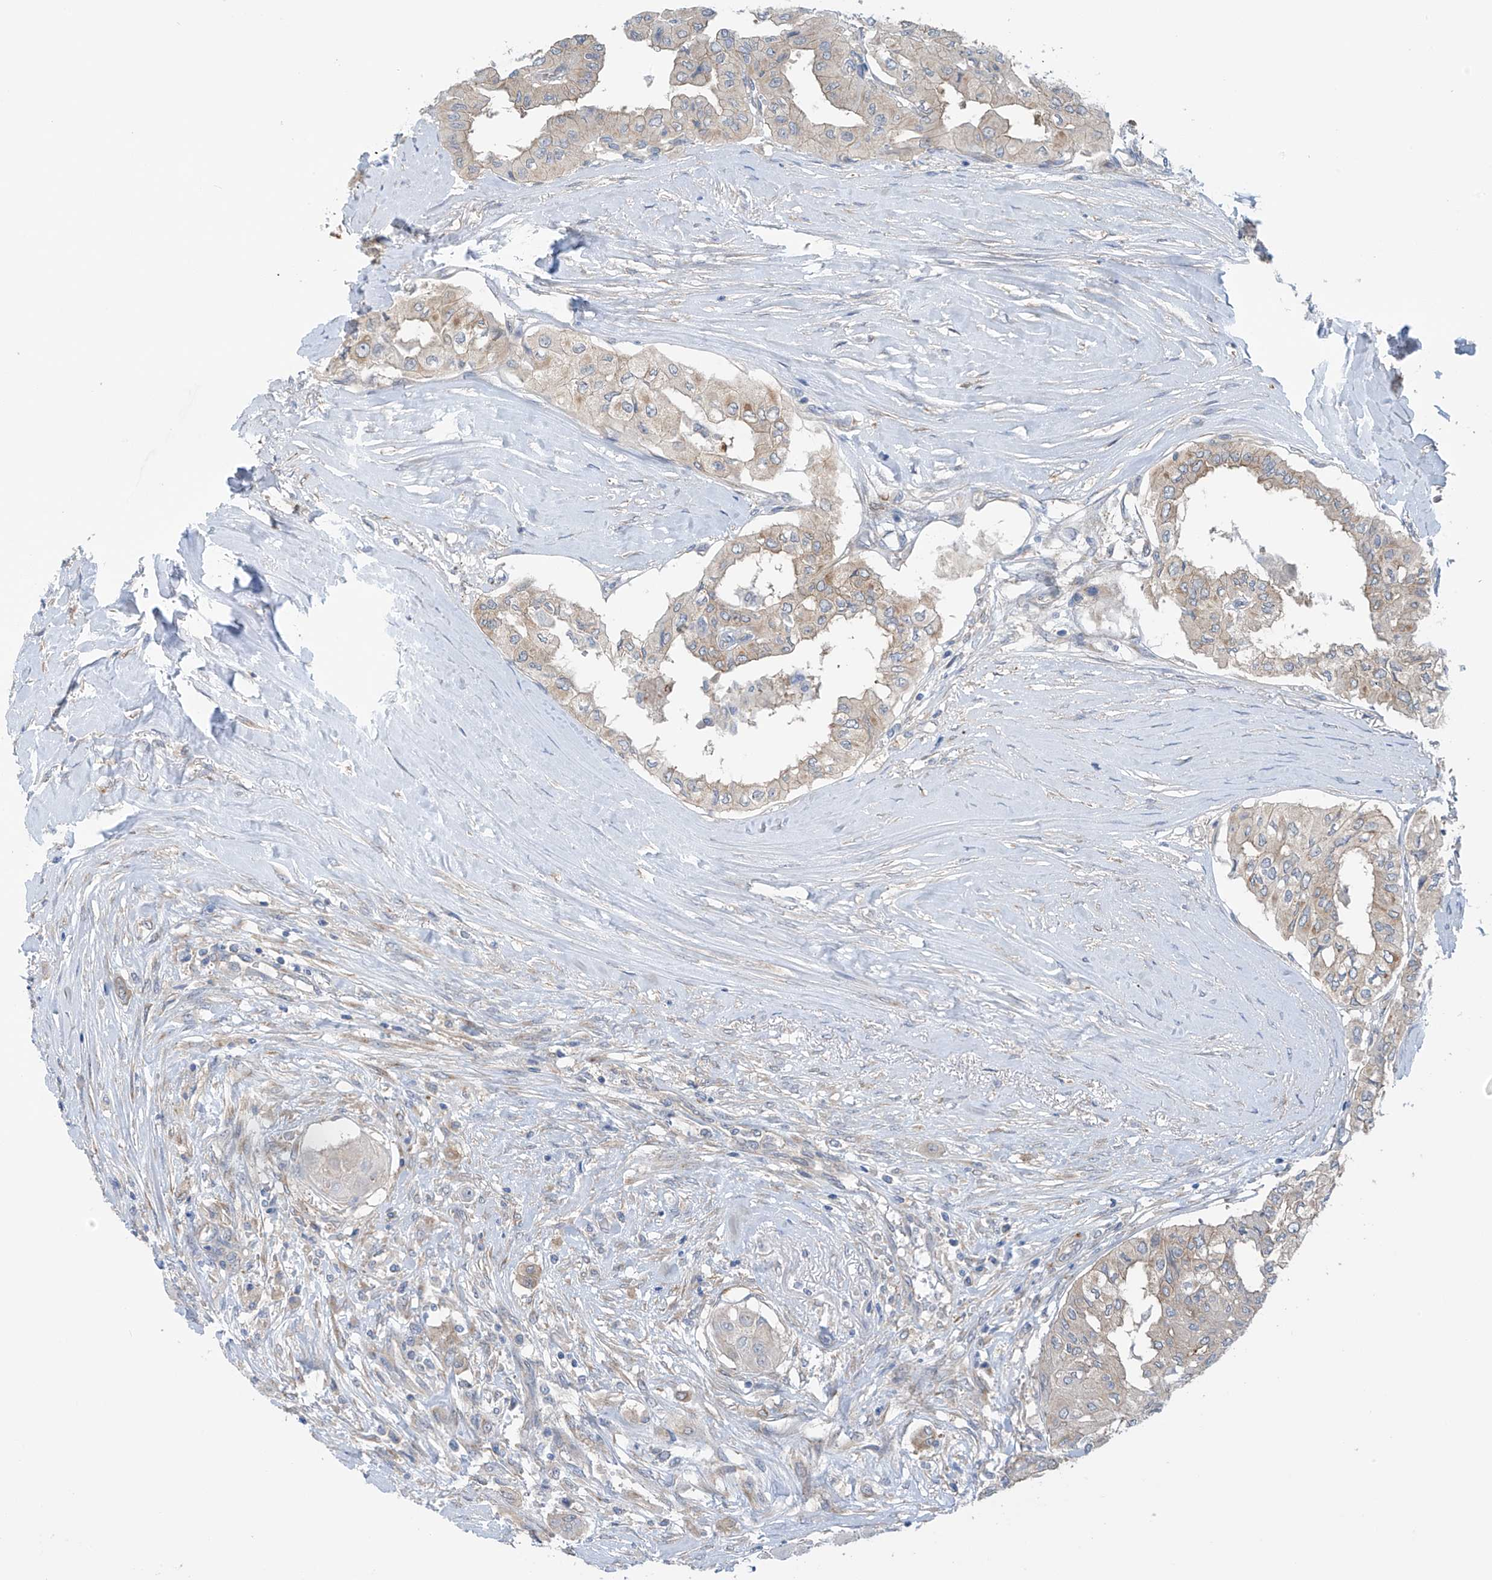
{"staining": {"intensity": "negative", "quantity": "none", "location": "none"}, "tissue": "thyroid cancer", "cell_type": "Tumor cells", "image_type": "cancer", "snomed": [{"axis": "morphology", "description": "Papillary adenocarcinoma, NOS"}, {"axis": "topography", "description": "Thyroid gland"}], "caption": "Immunohistochemistry micrograph of neoplastic tissue: papillary adenocarcinoma (thyroid) stained with DAB (3,3'-diaminobenzidine) shows no significant protein positivity in tumor cells.", "gene": "REPS1", "patient": {"sex": "female", "age": 59}}